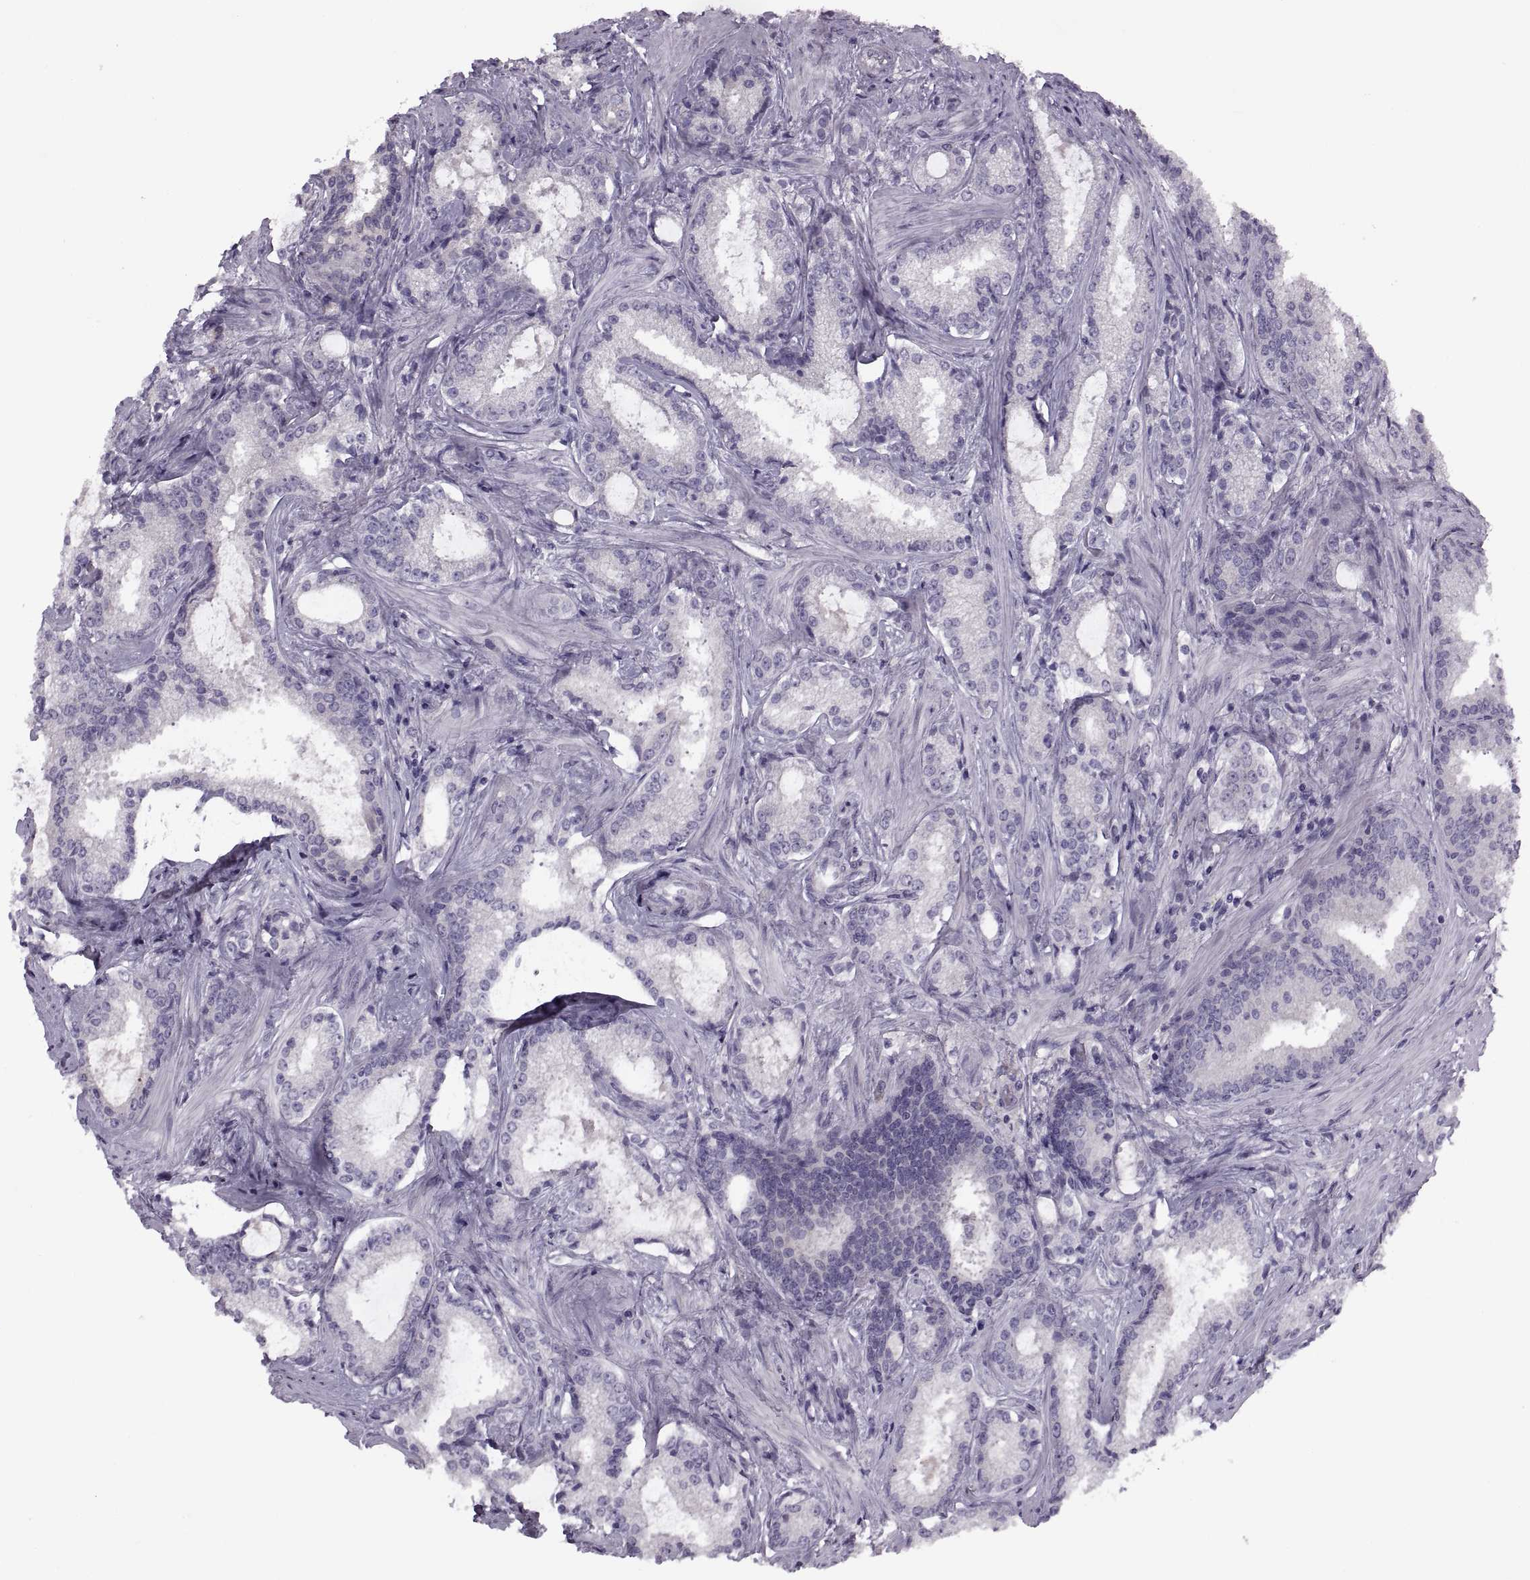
{"staining": {"intensity": "negative", "quantity": "none", "location": "none"}, "tissue": "prostate cancer", "cell_type": "Tumor cells", "image_type": "cancer", "snomed": [{"axis": "morphology", "description": "Adenocarcinoma, Low grade"}, {"axis": "topography", "description": "Prostate"}], "caption": "This is a histopathology image of immunohistochemistry (IHC) staining of prostate cancer, which shows no positivity in tumor cells. Nuclei are stained in blue.", "gene": "H2AP", "patient": {"sex": "male", "age": 56}}